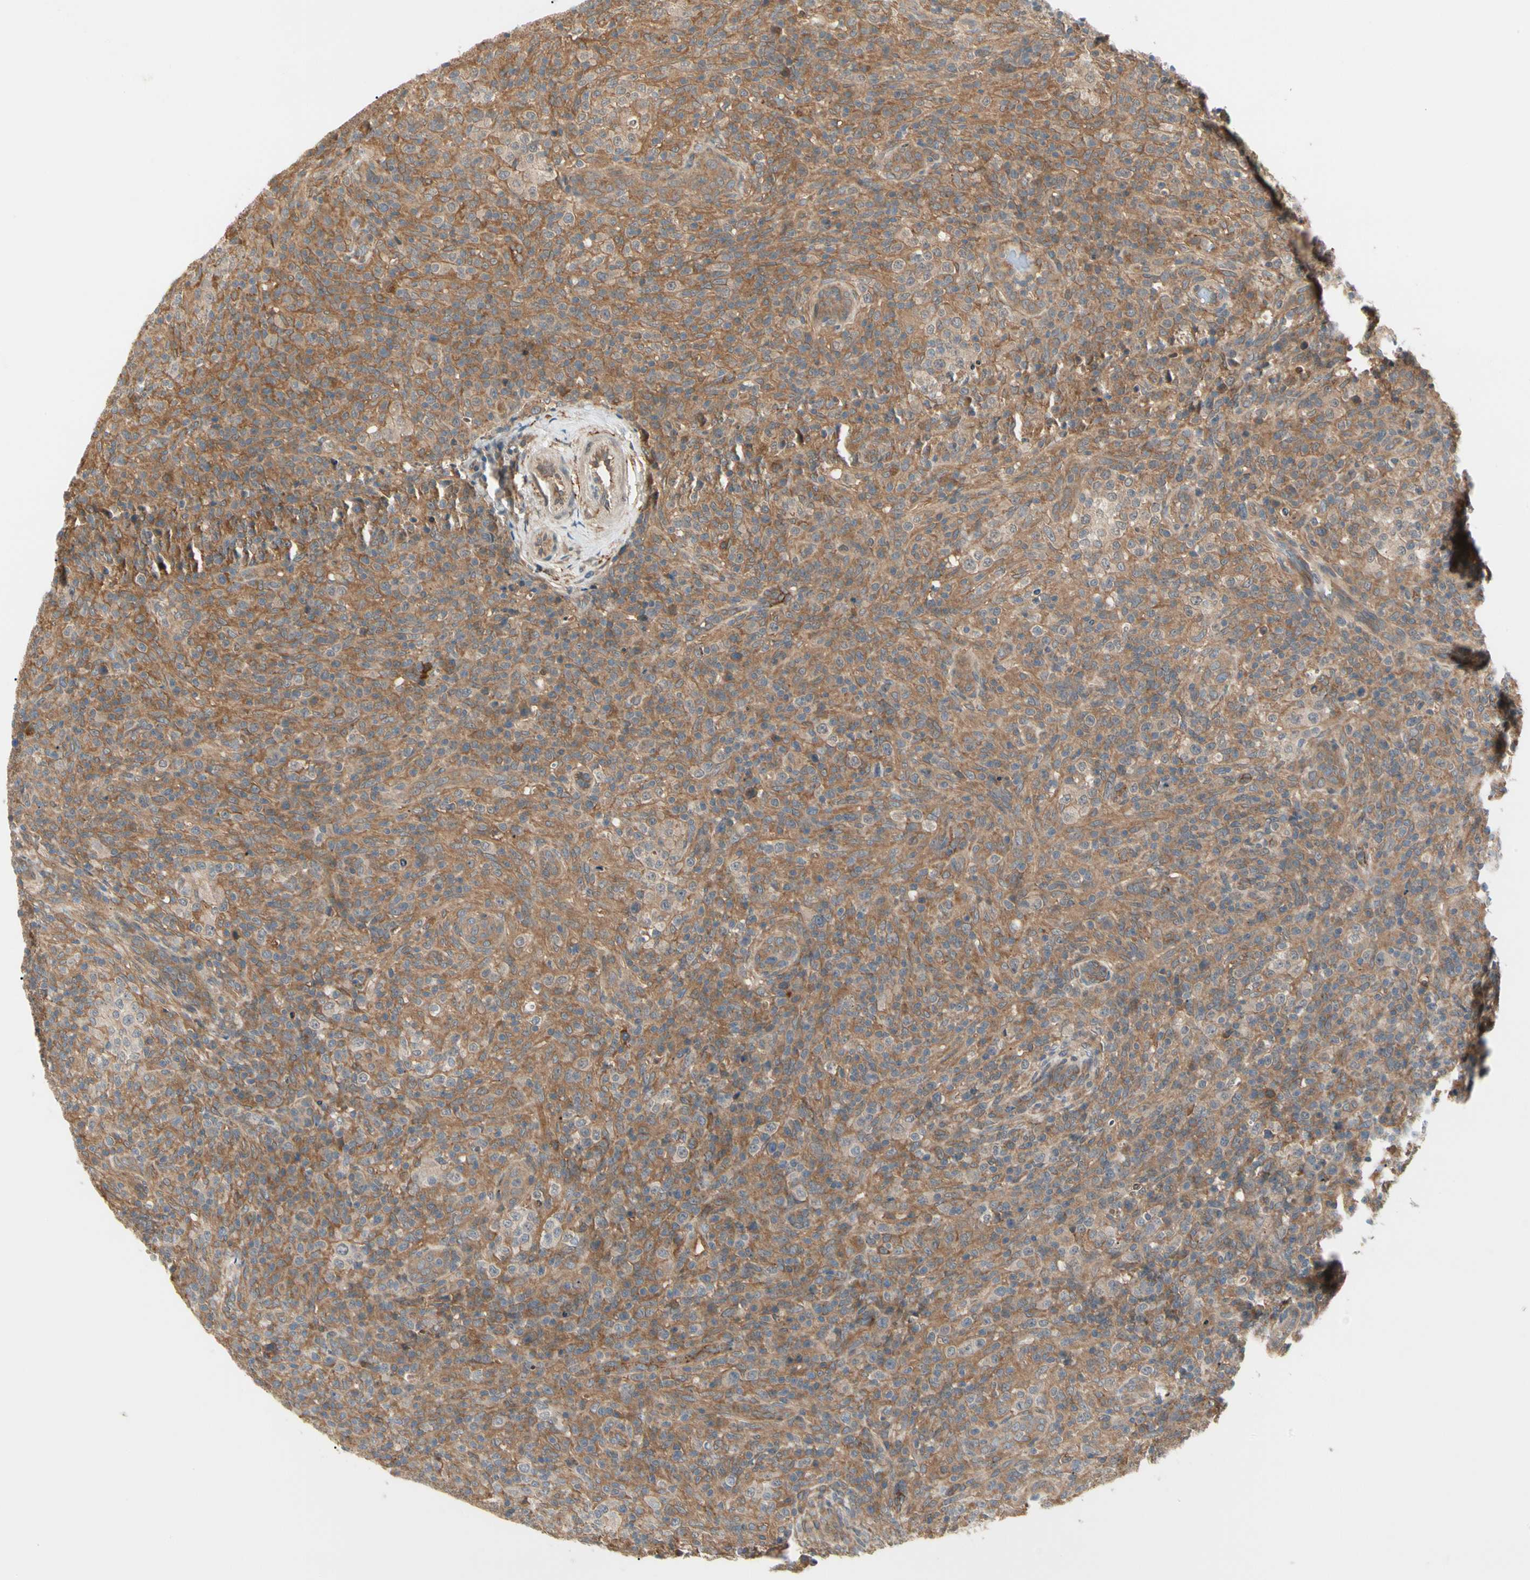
{"staining": {"intensity": "strong", "quantity": ">75%", "location": "cytoplasmic/membranous"}, "tissue": "lymphoma", "cell_type": "Tumor cells", "image_type": "cancer", "snomed": [{"axis": "morphology", "description": "Malignant lymphoma, non-Hodgkin's type, High grade"}, {"axis": "topography", "description": "Lymph node"}], "caption": "IHC (DAB (3,3'-diaminobenzidine)) staining of human high-grade malignant lymphoma, non-Hodgkin's type demonstrates strong cytoplasmic/membranous protein positivity in about >75% of tumor cells.", "gene": "F2R", "patient": {"sex": "female", "age": 76}}